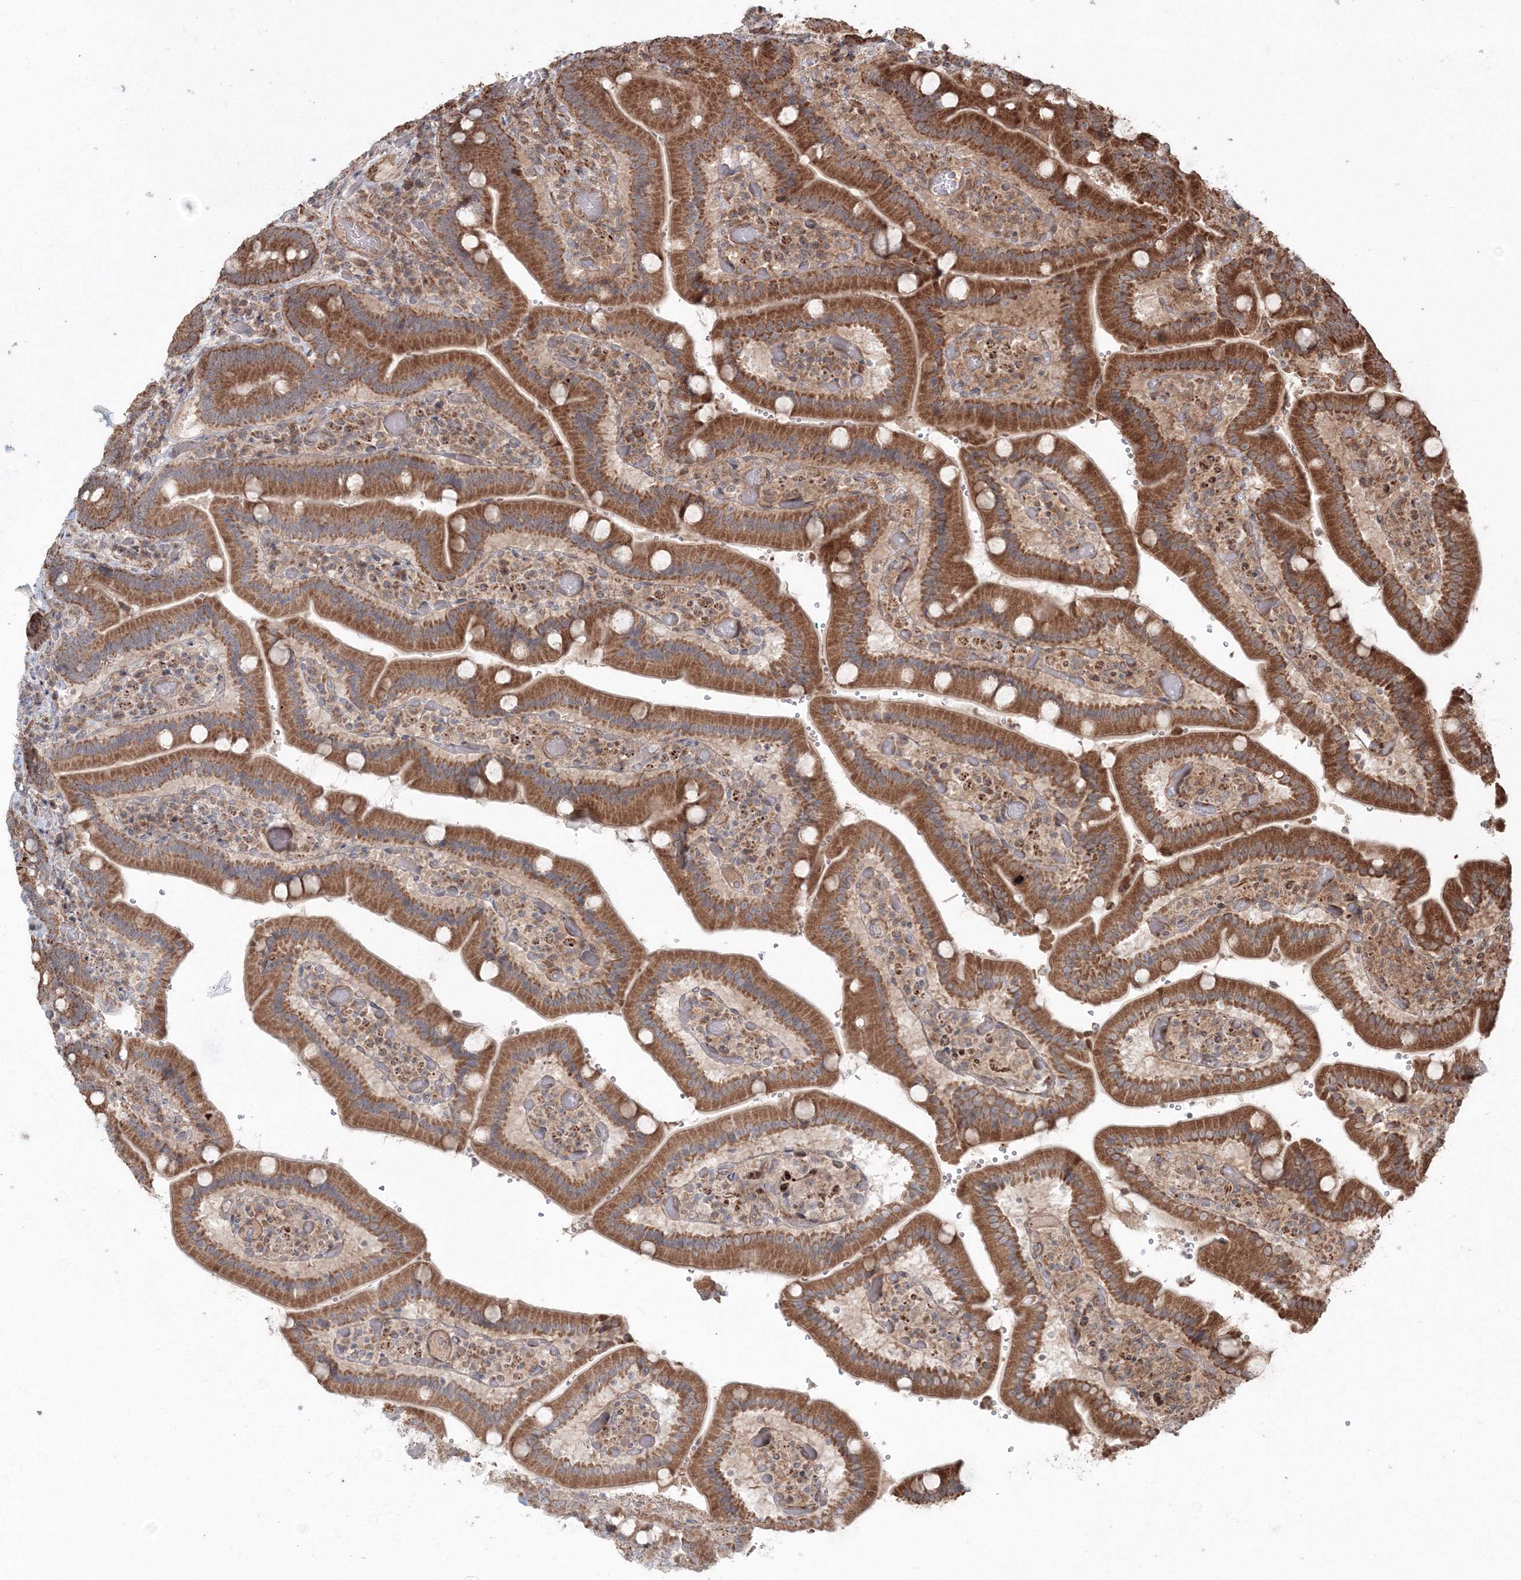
{"staining": {"intensity": "moderate", "quantity": ">75%", "location": "cytoplasmic/membranous"}, "tissue": "duodenum", "cell_type": "Glandular cells", "image_type": "normal", "snomed": [{"axis": "morphology", "description": "Normal tissue, NOS"}, {"axis": "topography", "description": "Duodenum"}], "caption": "Glandular cells reveal moderate cytoplasmic/membranous positivity in approximately >75% of cells in normal duodenum.", "gene": "ANAPC16", "patient": {"sex": "female", "age": 62}}